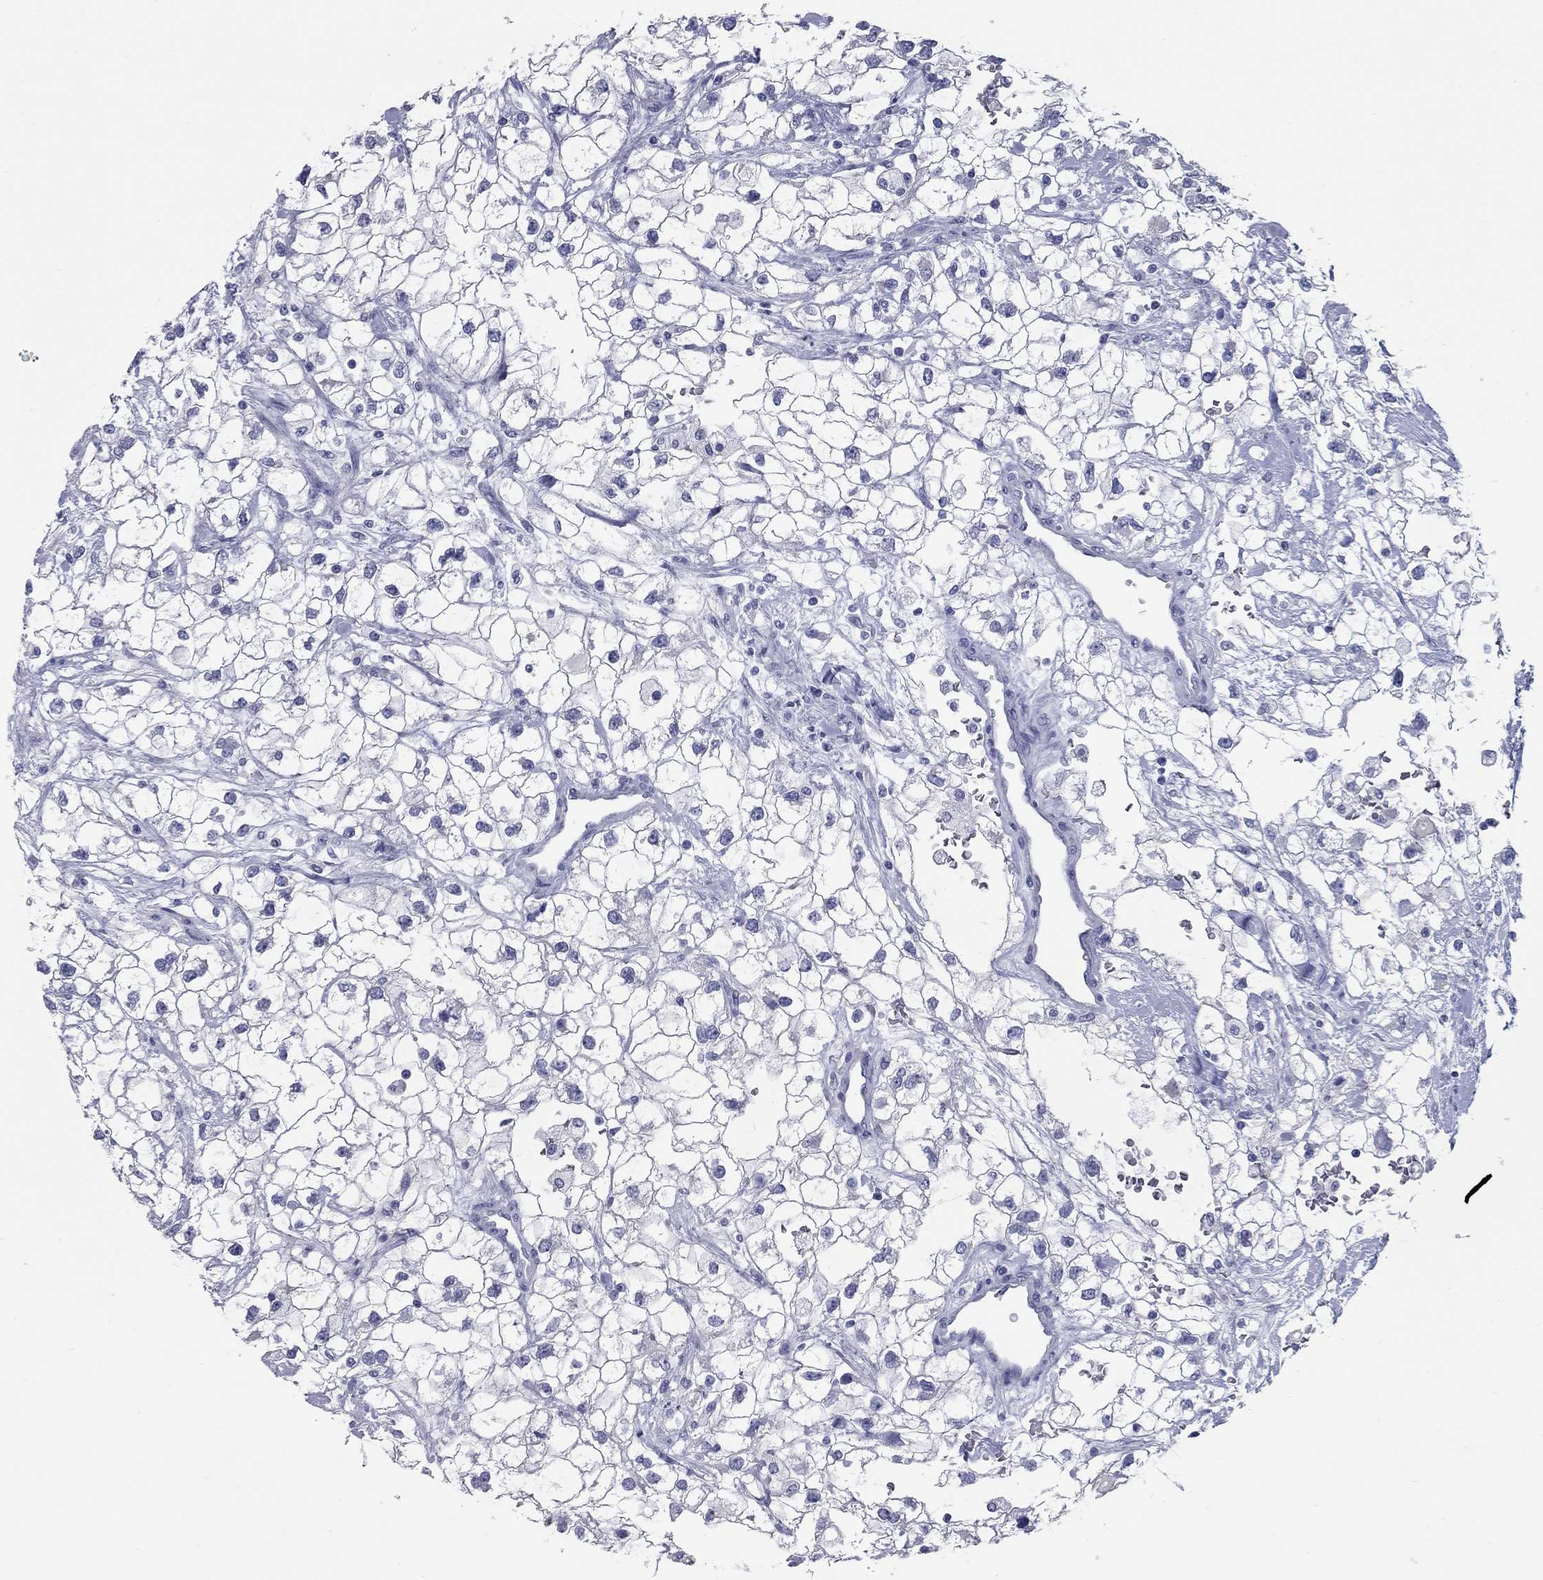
{"staining": {"intensity": "negative", "quantity": "none", "location": "none"}, "tissue": "renal cancer", "cell_type": "Tumor cells", "image_type": "cancer", "snomed": [{"axis": "morphology", "description": "Adenocarcinoma, NOS"}, {"axis": "topography", "description": "Kidney"}], "caption": "Micrograph shows no protein positivity in tumor cells of renal cancer tissue.", "gene": "KIRREL2", "patient": {"sex": "male", "age": 59}}